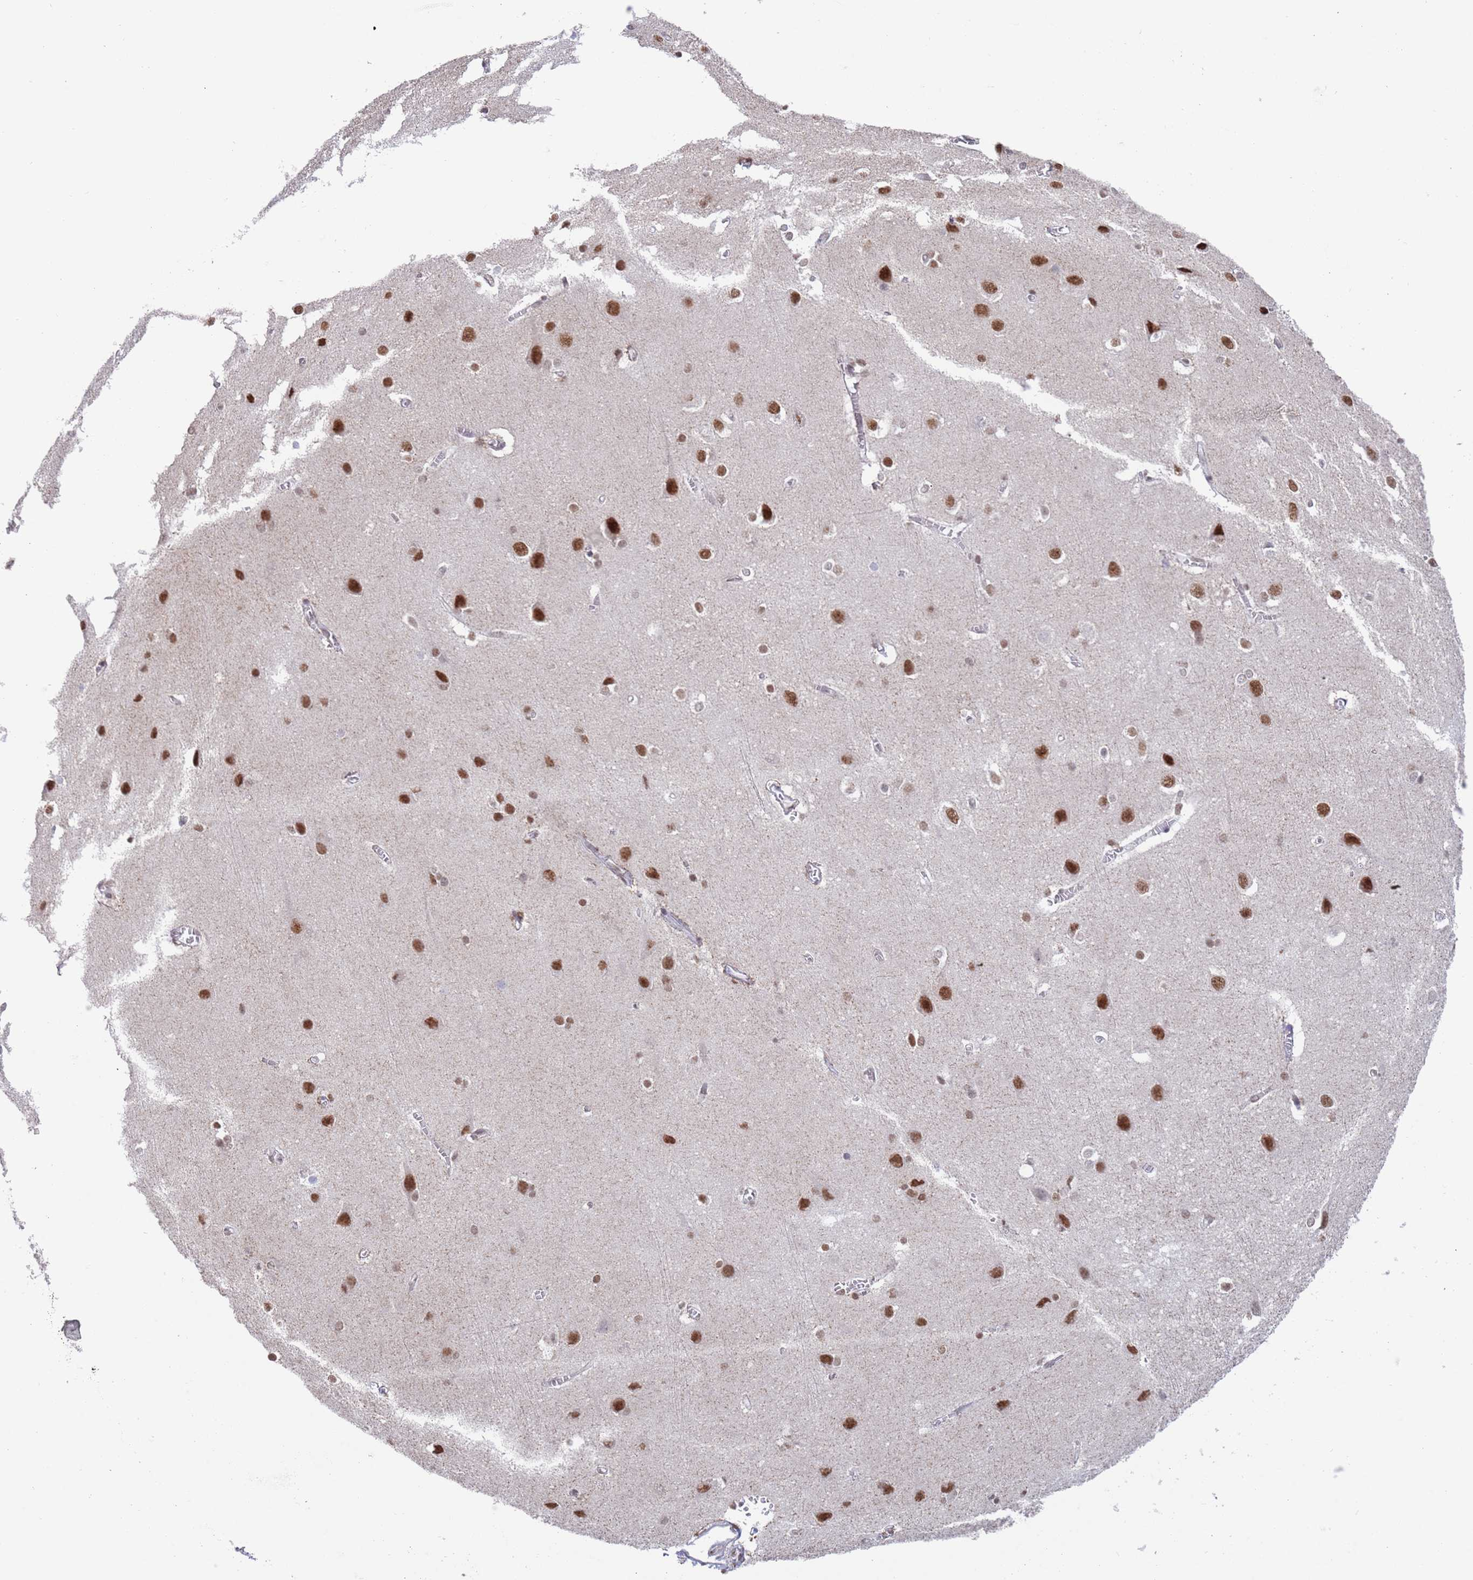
{"staining": {"intensity": "negative", "quantity": "none", "location": "none"}, "tissue": "cerebral cortex", "cell_type": "Endothelial cells", "image_type": "normal", "snomed": [{"axis": "morphology", "description": "Normal tissue, NOS"}, {"axis": "topography", "description": "Cerebral cortex"}], "caption": "An immunohistochemistry image of unremarkable cerebral cortex is shown. There is no staining in endothelial cells of cerebral cortex. (Immunohistochemistry (ihc), brightfield microscopy, high magnification).", "gene": "ZNF382", "patient": {"sex": "male", "age": 37}}